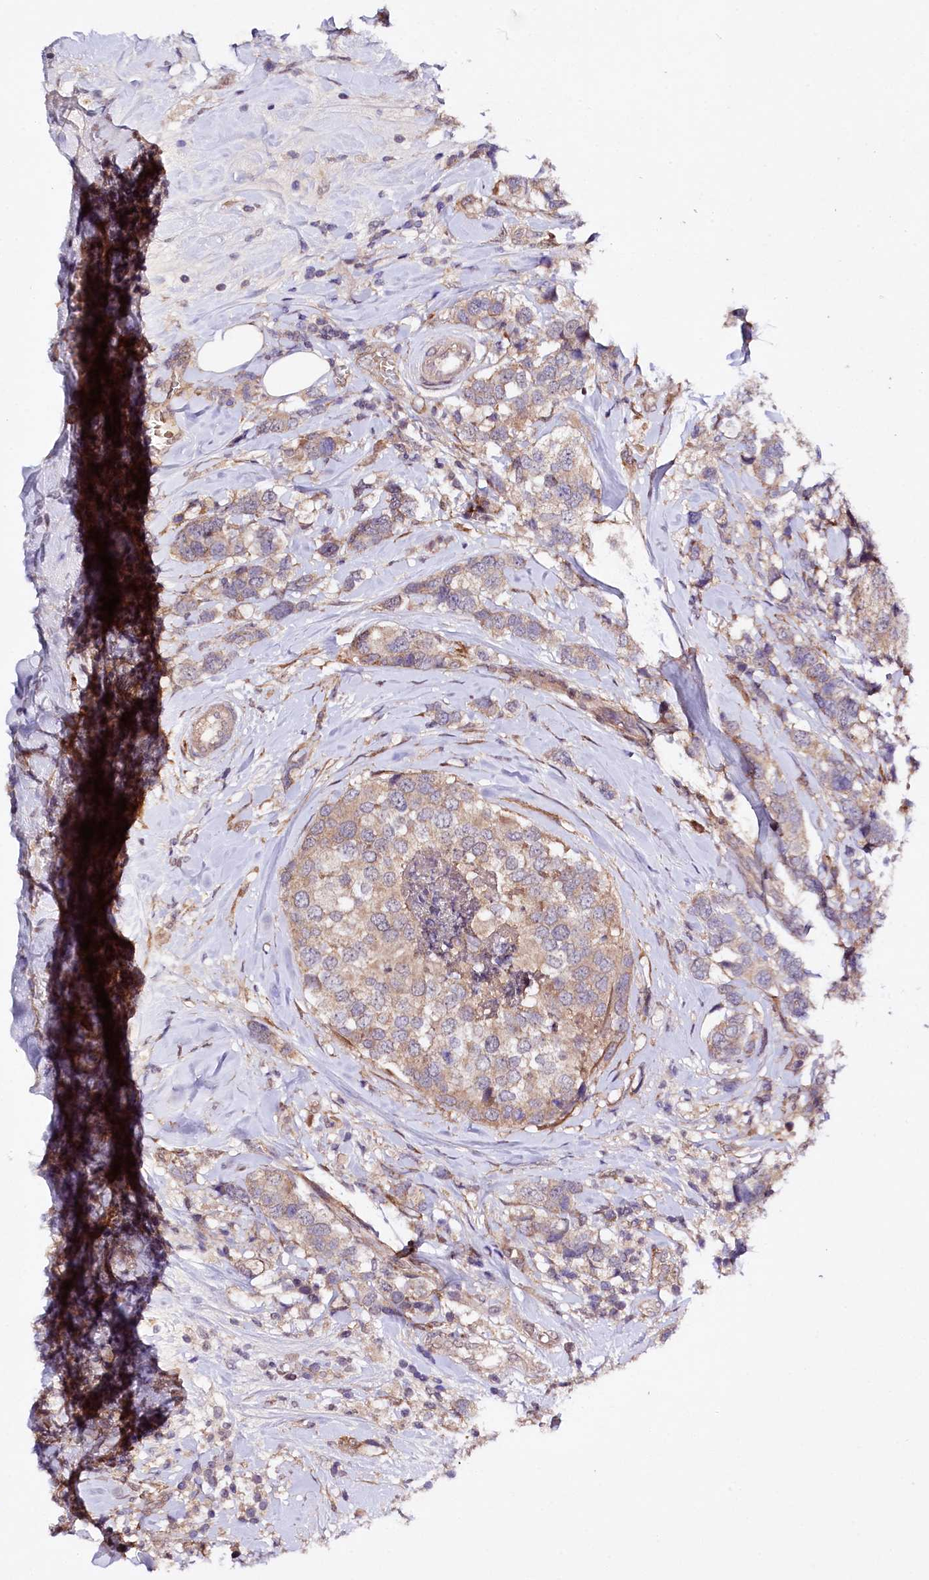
{"staining": {"intensity": "weak", "quantity": ">75%", "location": "cytoplasmic/membranous"}, "tissue": "breast cancer", "cell_type": "Tumor cells", "image_type": "cancer", "snomed": [{"axis": "morphology", "description": "Lobular carcinoma"}, {"axis": "topography", "description": "Breast"}], "caption": "Human breast cancer (lobular carcinoma) stained with a protein marker exhibits weak staining in tumor cells.", "gene": "PHLDB1", "patient": {"sex": "female", "age": 59}}